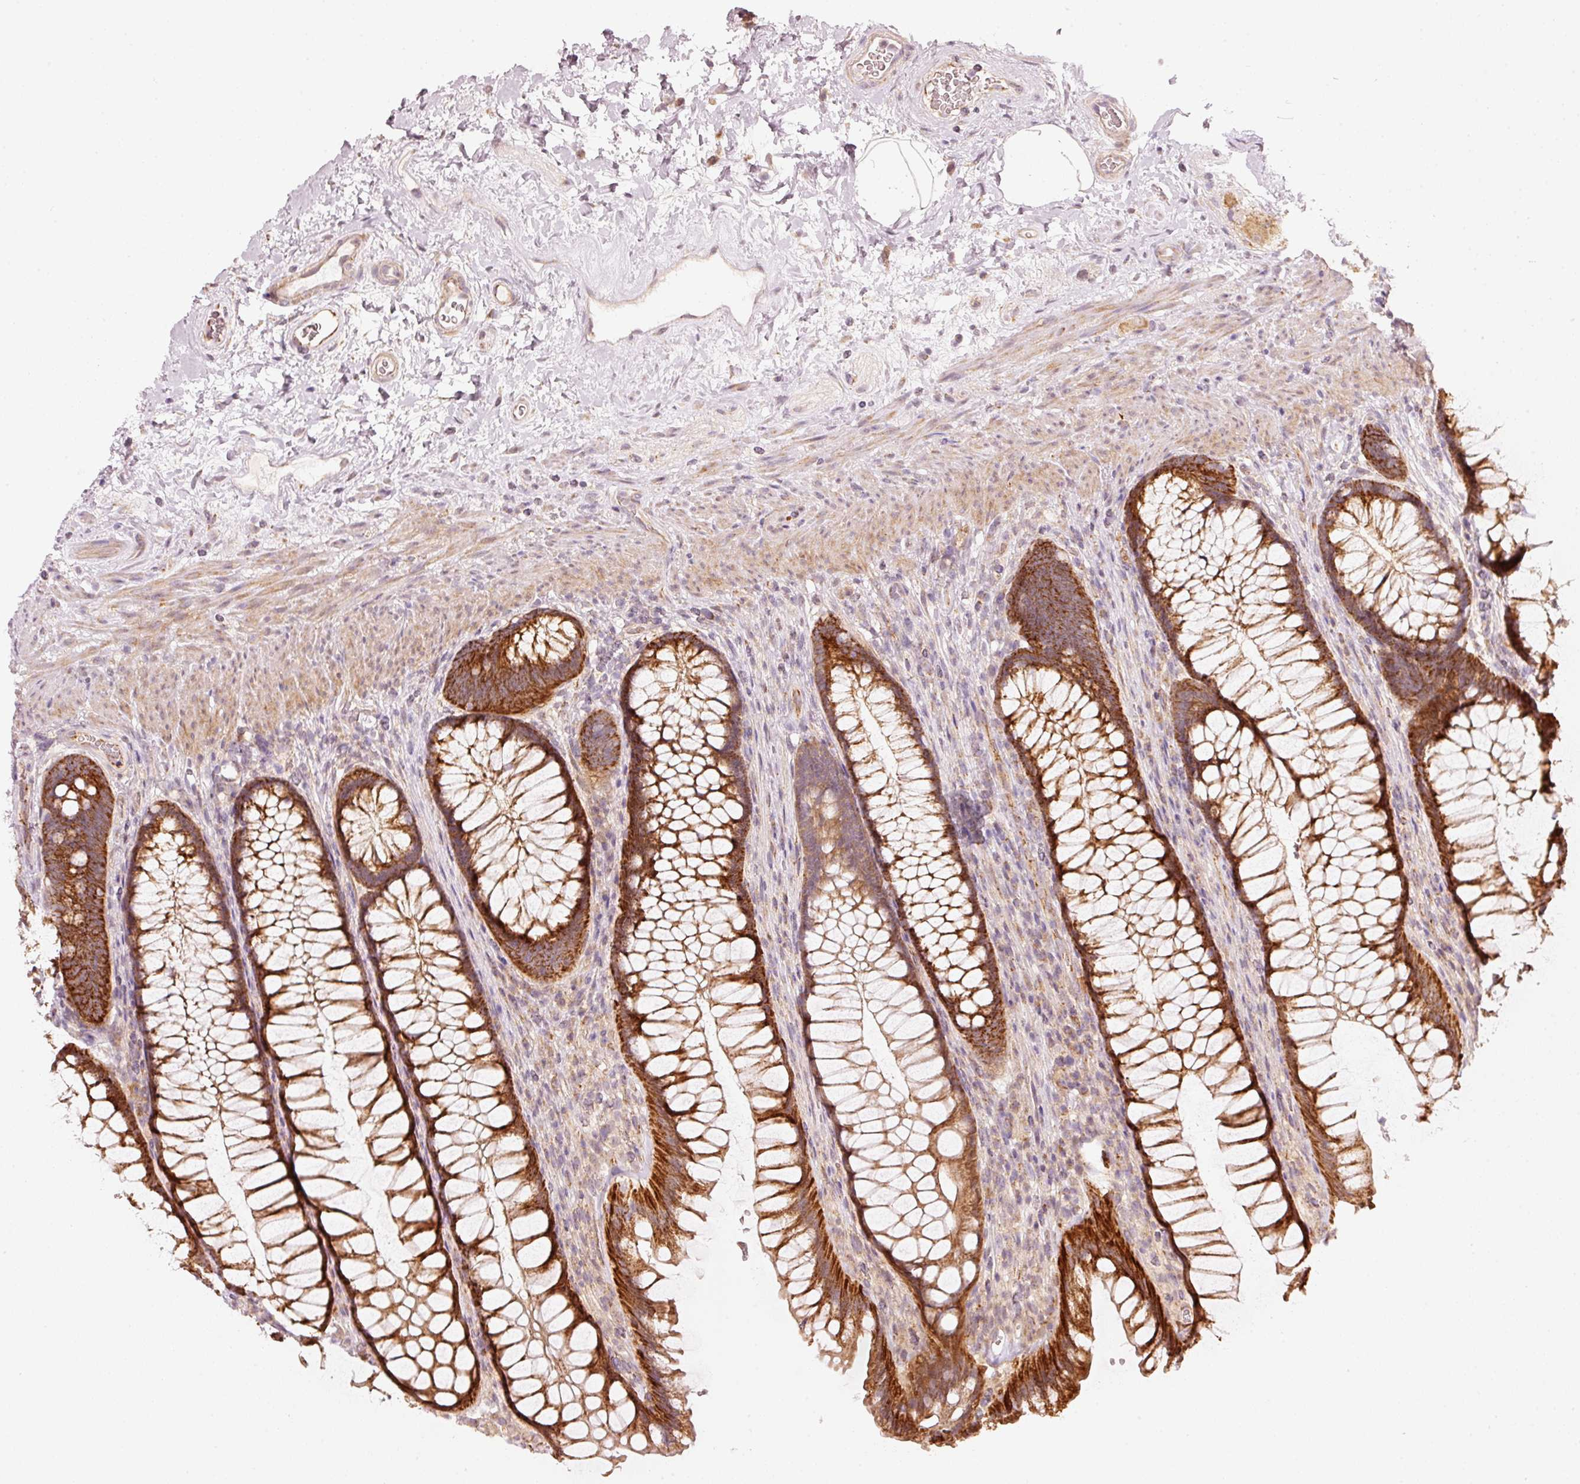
{"staining": {"intensity": "strong", "quantity": ">75%", "location": "cytoplasmic/membranous"}, "tissue": "rectum", "cell_type": "Glandular cells", "image_type": "normal", "snomed": [{"axis": "morphology", "description": "Normal tissue, NOS"}, {"axis": "topography", "description": "Rectum"}], "caption": "IHC of normal rectum shows high levels of strong cytoplasmic/membranous expression in approximately >75% of glandular cells.", "gene": "ARHGAP22", "patient": {"sex": "male", "age": 53}}